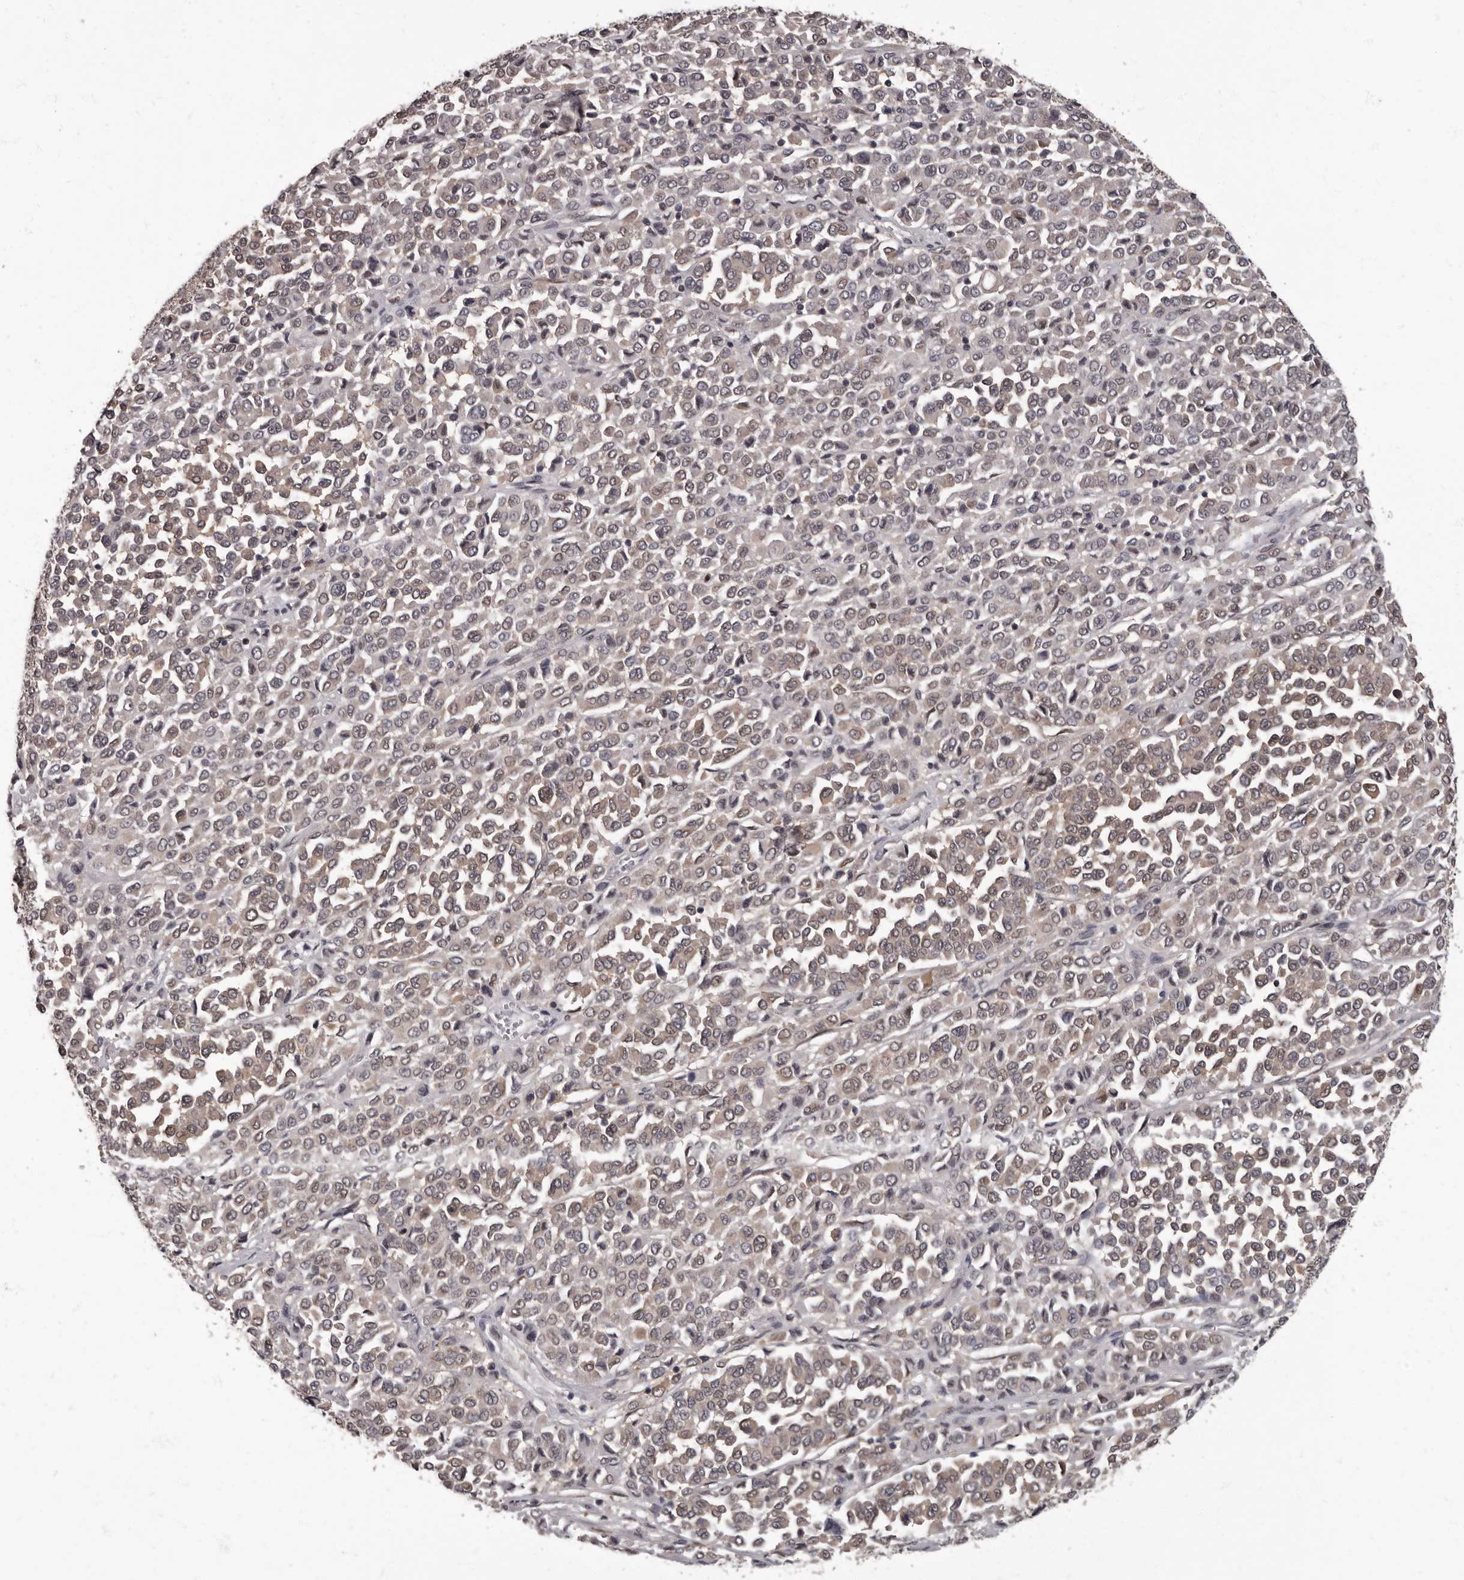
{"staining": {"intensity": "weak", "quantity": ">75%", "location": "cytoplasmic/membranous,nuclear"}, "tissue": "melanoma", "cell_type": "Tumor cells", "image_type": "cancer", "snomed": [{"axis": "morphology", "description": "Malignant melanoma, Metastatic site"}, {"axis": "topography", "description": "Pancreas"}], "caption": "Human melanoma stained for a protein (brown) exhibits weak cytoplasmic/membranous and nuclear positive expression in approximately >75% of tumor cells.", "gene": "C1orf50", "patient": {"sex": "female", "age": 30}}